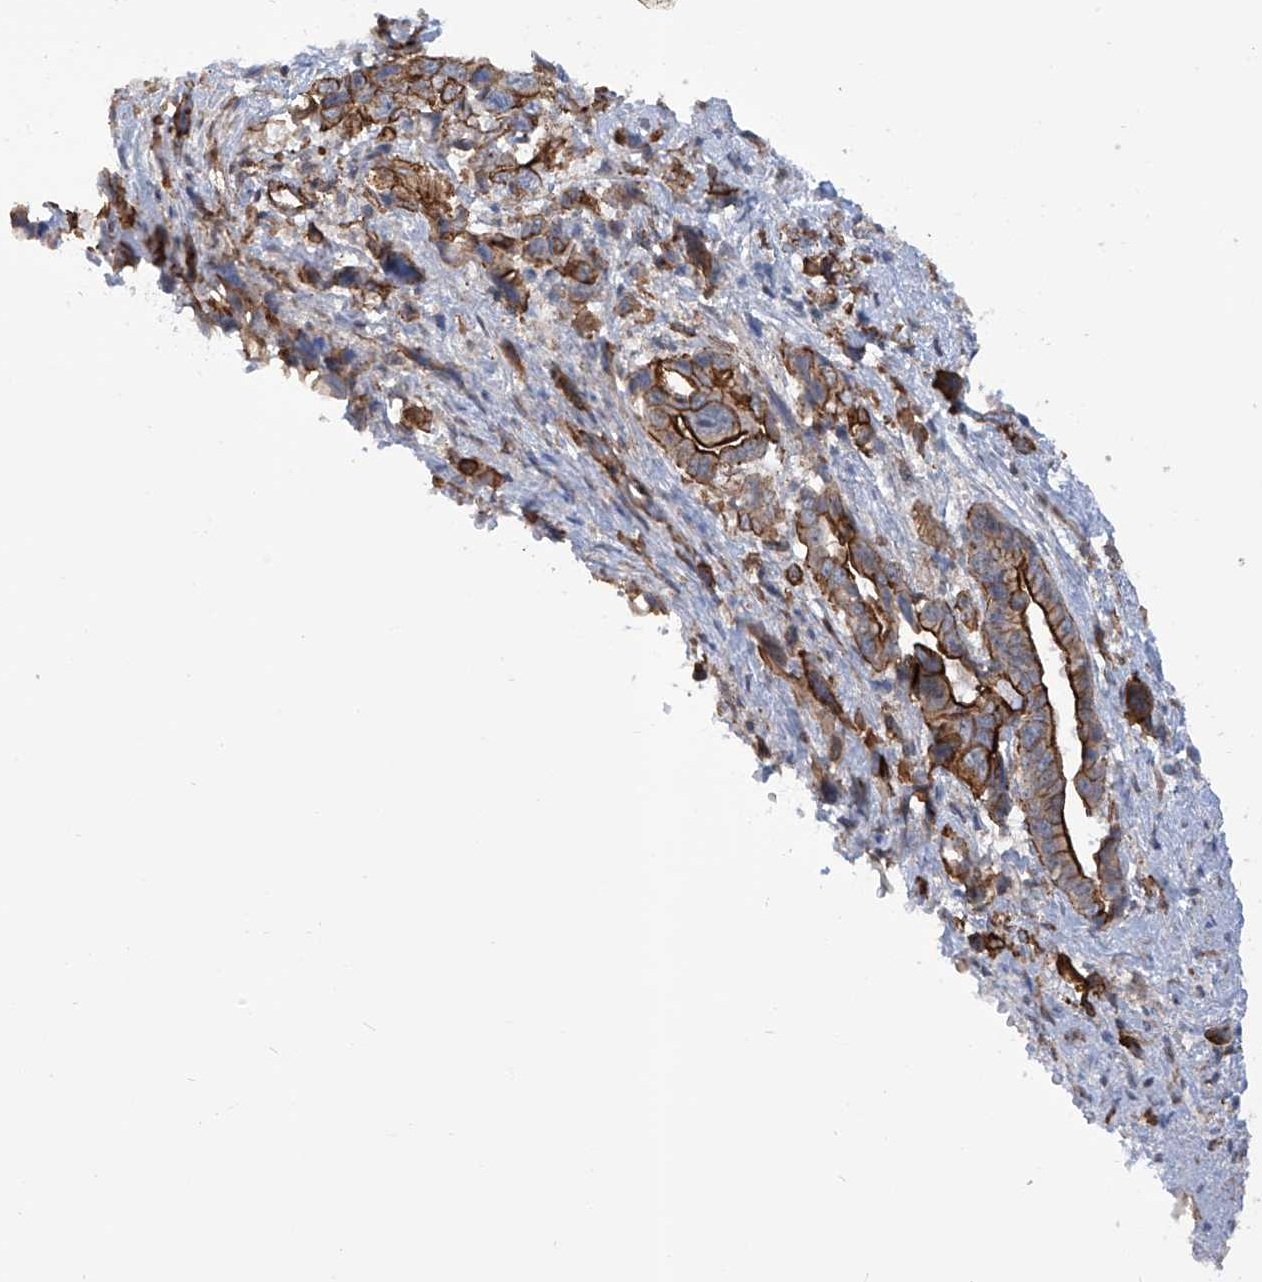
{"staining": {"intensity": "strong", "quantity": "25%-75%", "location": "cytoplasmic/membranous"}, "tissue": "pancreatic cancer", "cell_type": "Tumor cells", "image_type": "cancer", "snomed": [{"axis": "morphology", "description": "Adenocarcinoma, NOS"}, {"axis": "topography", "description": "Pancreas"}], "caption": "IHC (DAB) staining of pancreatic adenocarcinoma exhibits strong cytoplasmic/membranous protein positivity in approximately 25%-75% of tumor cells. The protein is stained brown, and the nuclei are stained in blue (DAB (3,3'-diaminobenzidine) IHC with brightfield microscopy, high magnification).", "gene": "ZNF490", "patient": {"sex": "male", "age": 46}}